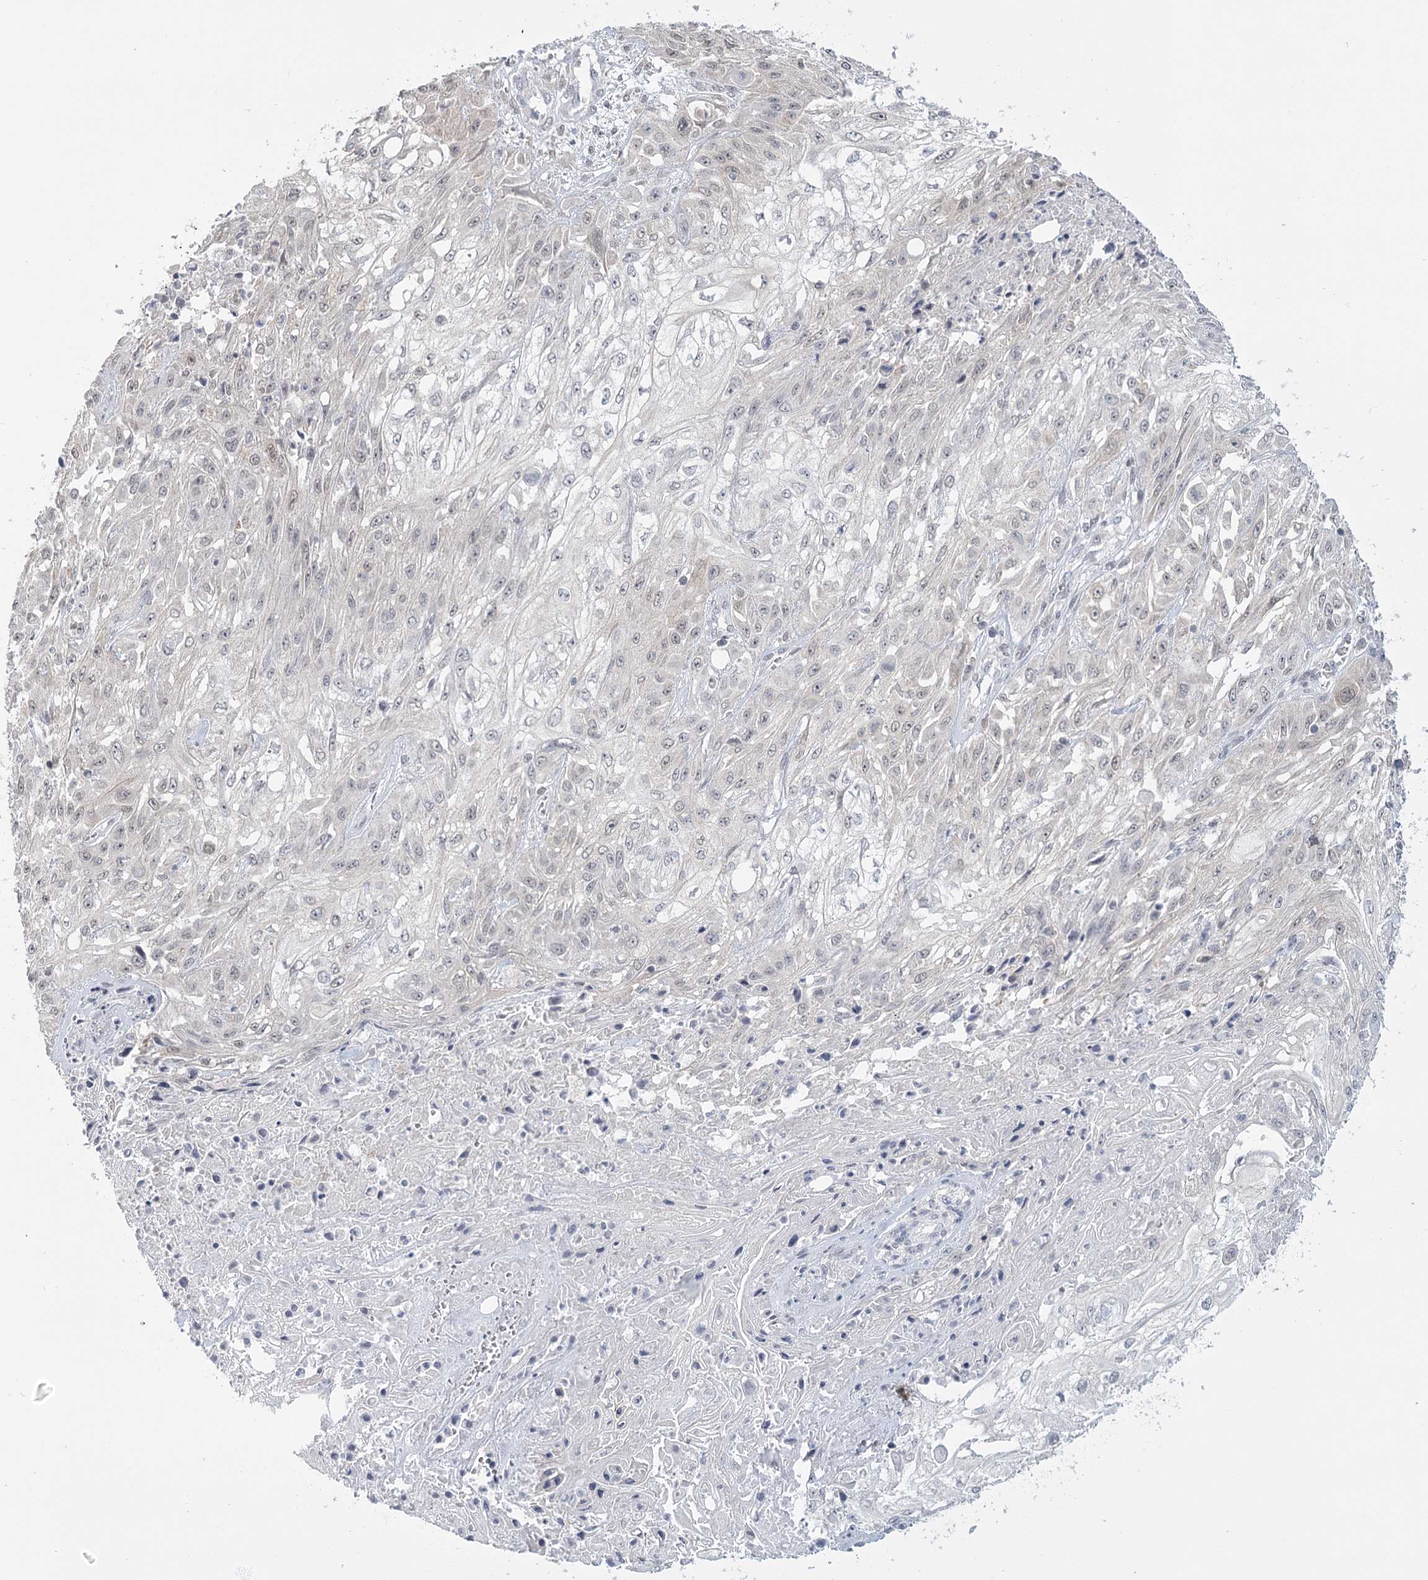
{"staining": {"intensity": "negative", "quantity": "none", "location": "none"}, "tissue": "skin cancer", "cell_type": "Tumor cells", "image_type": "cancer", "snomed": [{"axis": "morphology", "description": "Squamous cell carcinoma, NOS"}, {"axis": "morphology", "description": "Squamous cell carcinoma, metastatic, NOS"}, {"axis": "topography", "description": "Skin"}, {"axis": "topography", "description": "Lymph node"}], "caption": "The histopathology image demonstrates no significant expression in tumor cells of skin cancer (metastatic squamous cell carcinoma). (Brightfield microscopy of DAB immunohistochemistry at high magnification).", "gene": "TMEM70", "patient": {"sex": "male", "age": 75}}